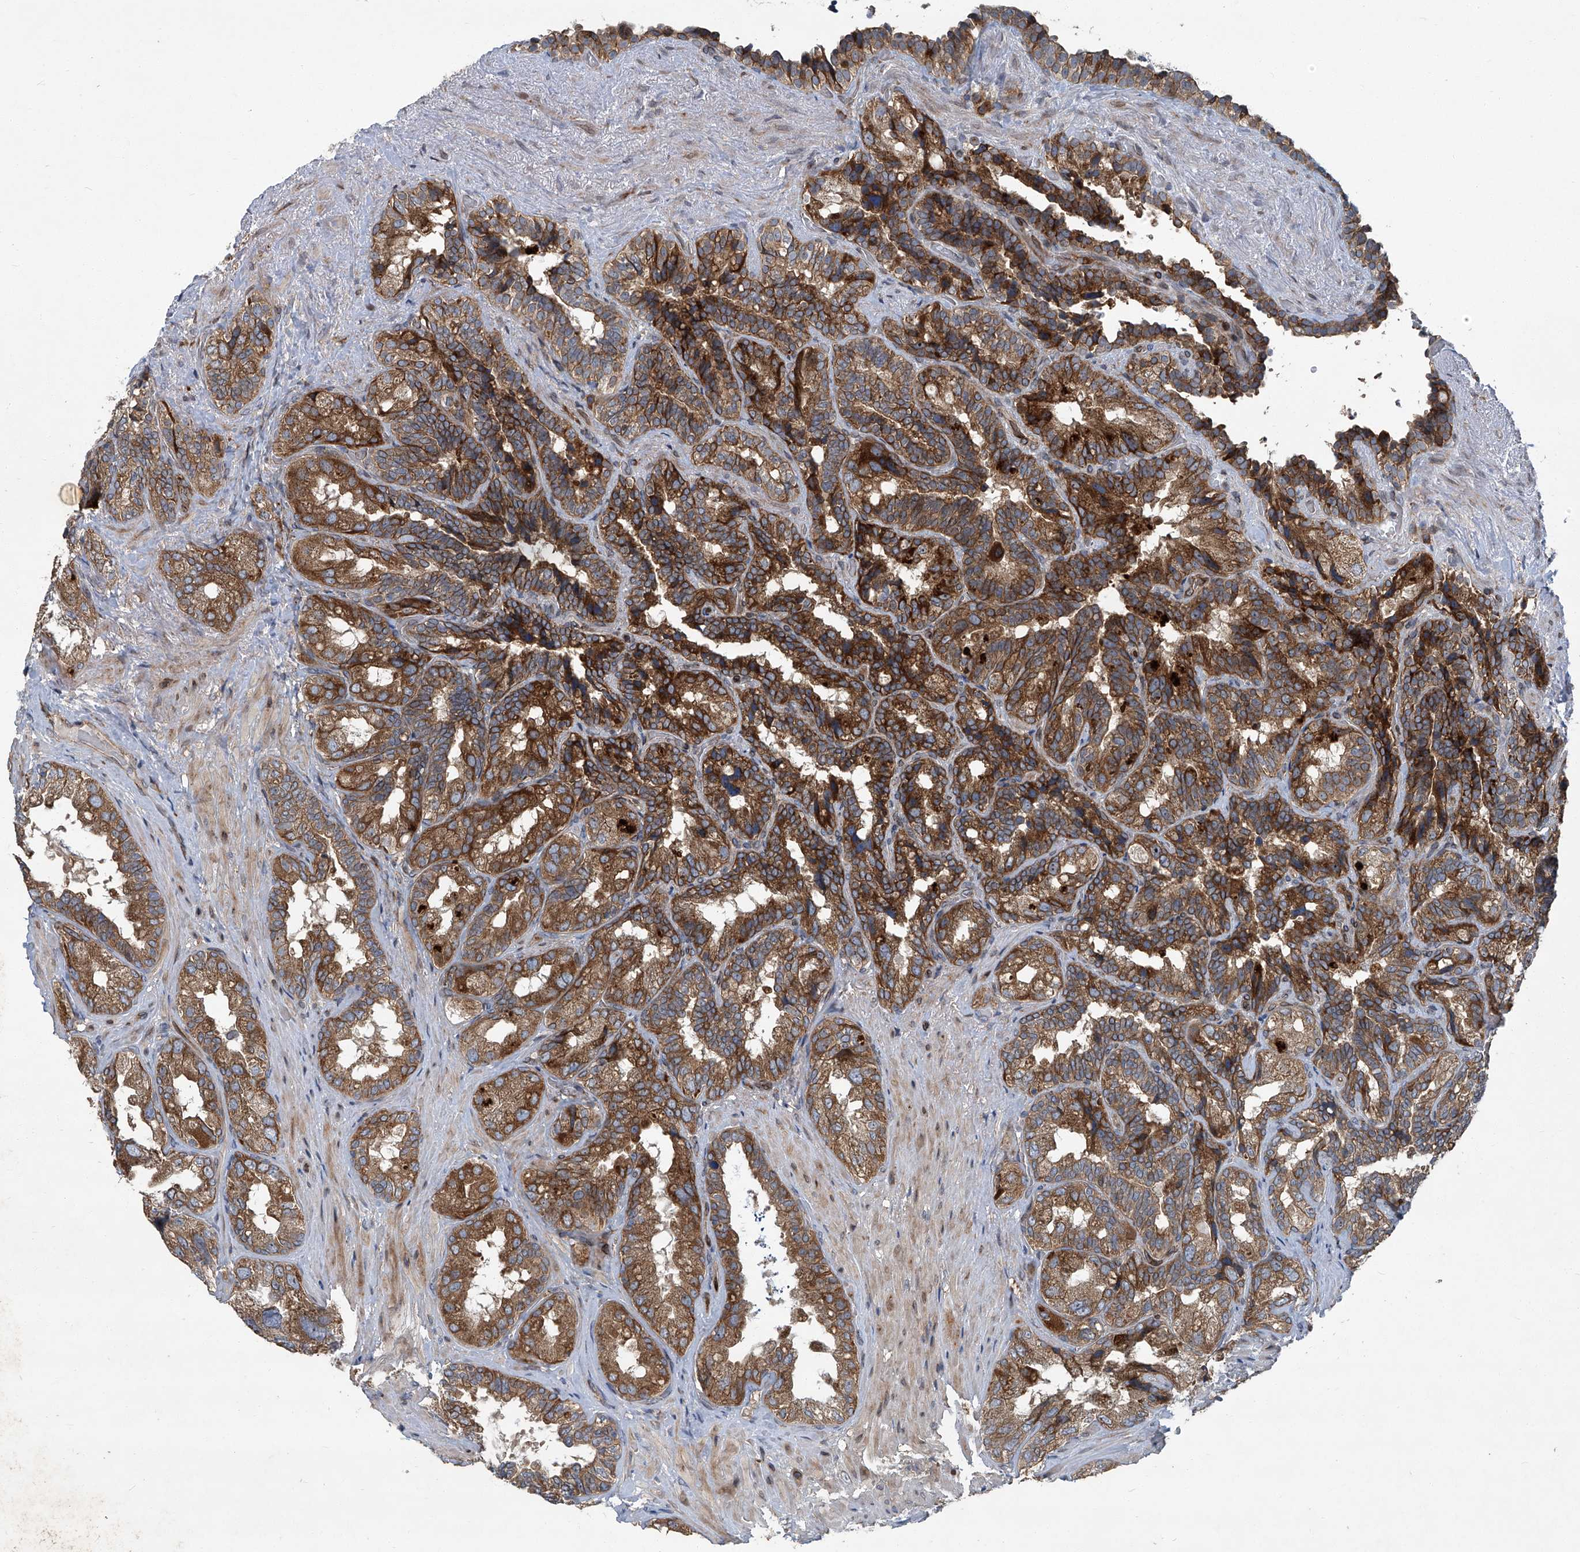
{"staining": {"intensity": "strong", "quantity": ">75%", "location": "cytoplasmic/membranous"}, "tissue": "seminal vesicle", "cell_type": "Glandular cells", "image_type": "normal", "snomed": [{"axis": "morphology", "description": "Normal tissue, NOS"}, {"axis": "topography", "description": "Seminal veicle"}, {"axis": "topography", "description": "Peripheral nerve tissue"}], "caption": "Strong cytoplasmic/membranous expression is seen in approximately >75% of glandular cells in benign seminal vesicle. (IHC, brightfield microscopy, high magnification).", "gene": "GPR132", "patient": {"sex": "male", "age": 63}}